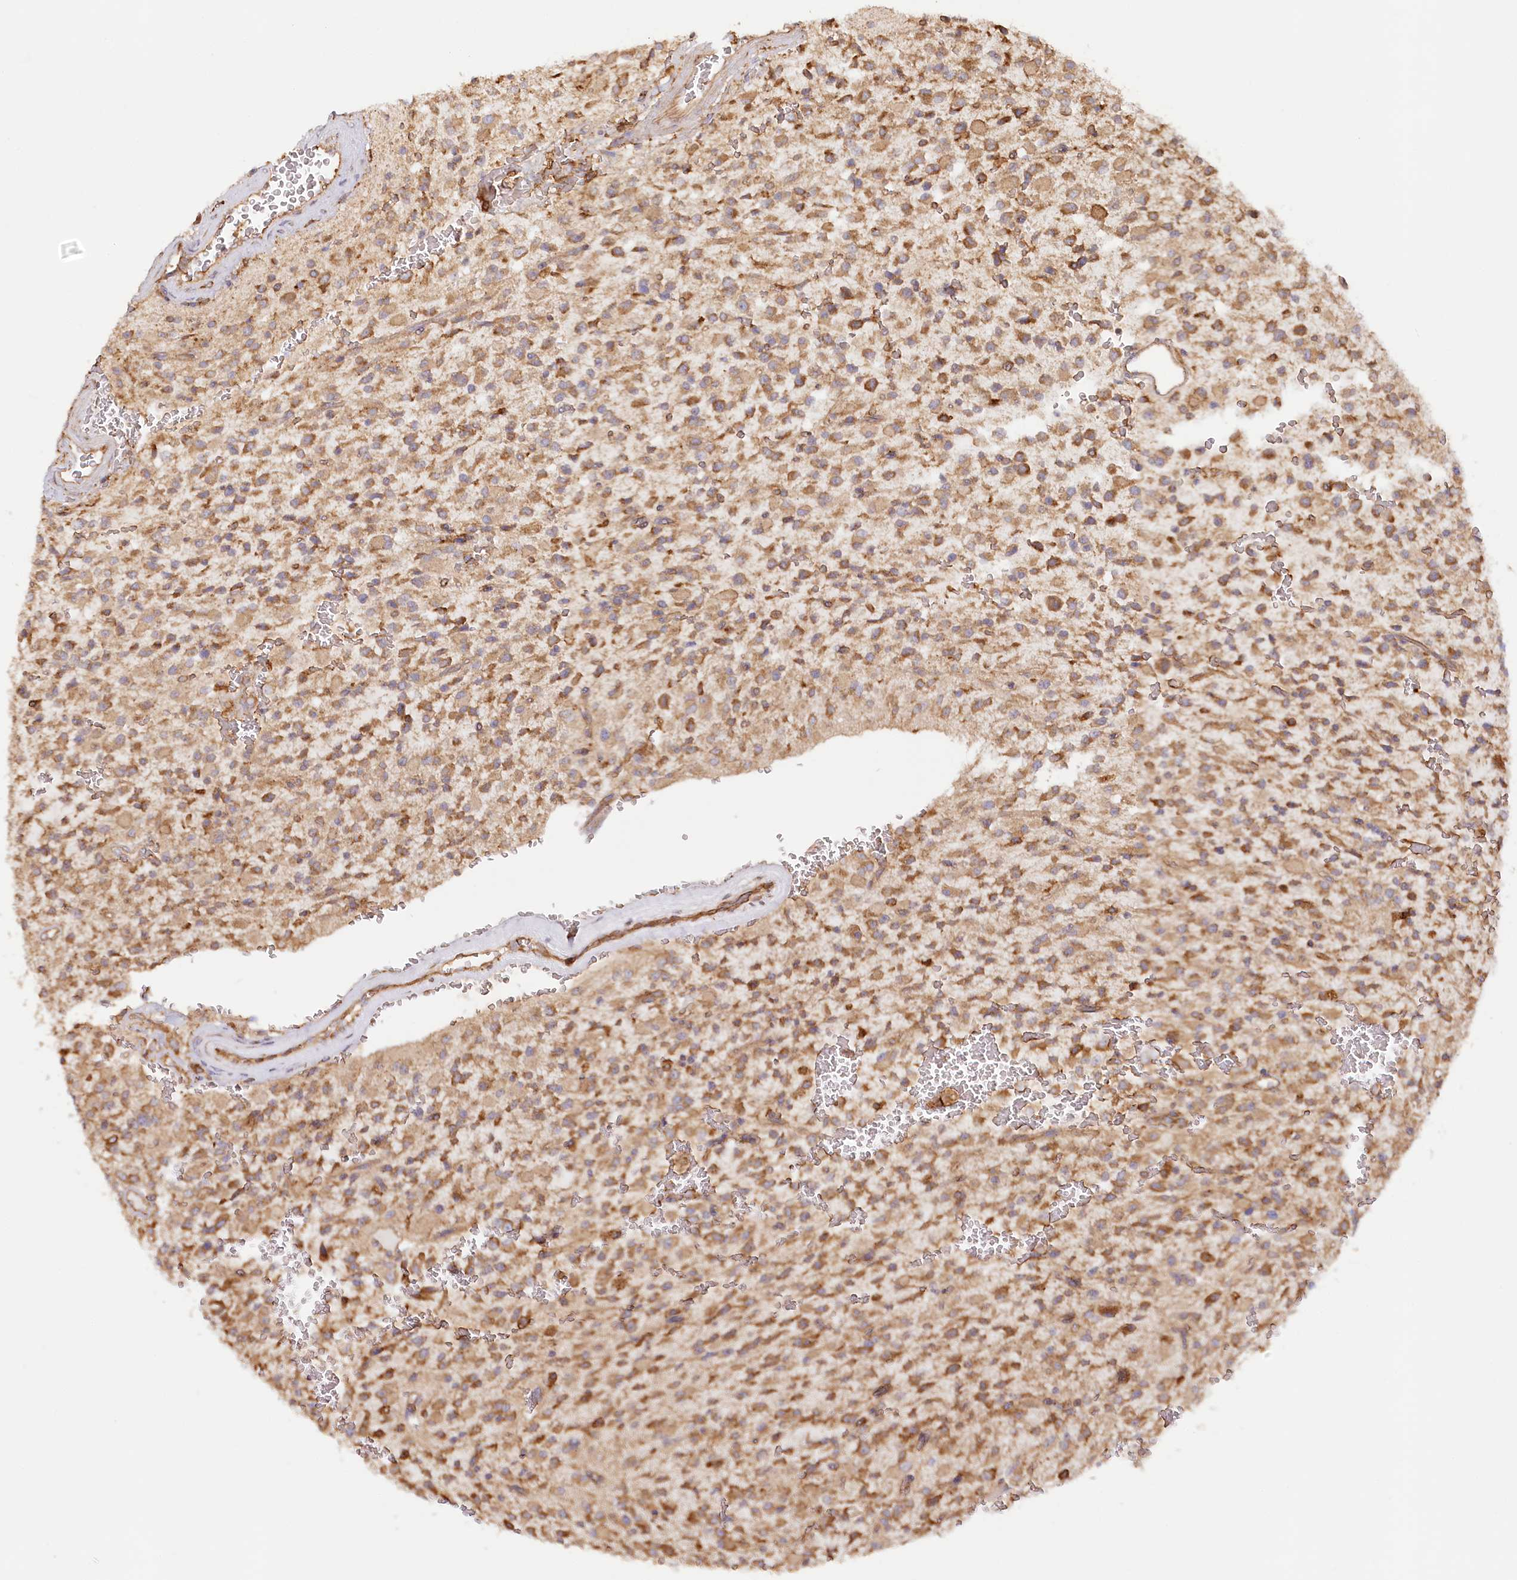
{"staining": {"intensity": "moderate", "quantity": ">75%", "location": "cytoplasmic/membranous"}, "tissue": "glioma", "cell_type": "Tumor cells", "image_type": "cancer", "snomed": [{"axis": "morphology", "description": "Glioma, malignant, High grade"}, {"axis": "topography", "description": "Brain"}], "caption": "Malignant high-grade glioma tissue shows moderate cytoplasmic/membranous positivity in about >75% of tumor cells, visualized by immunohistochemistry. The staining was performed using DAB (3,3'-diaminobenzidine) to visualize the protein expression in brown, while the nuclei were stained in blue with hematoxylin (Magnification: 20x).", "gene": "ACAP2", "patient": {"sex": "male", "age": 34}}